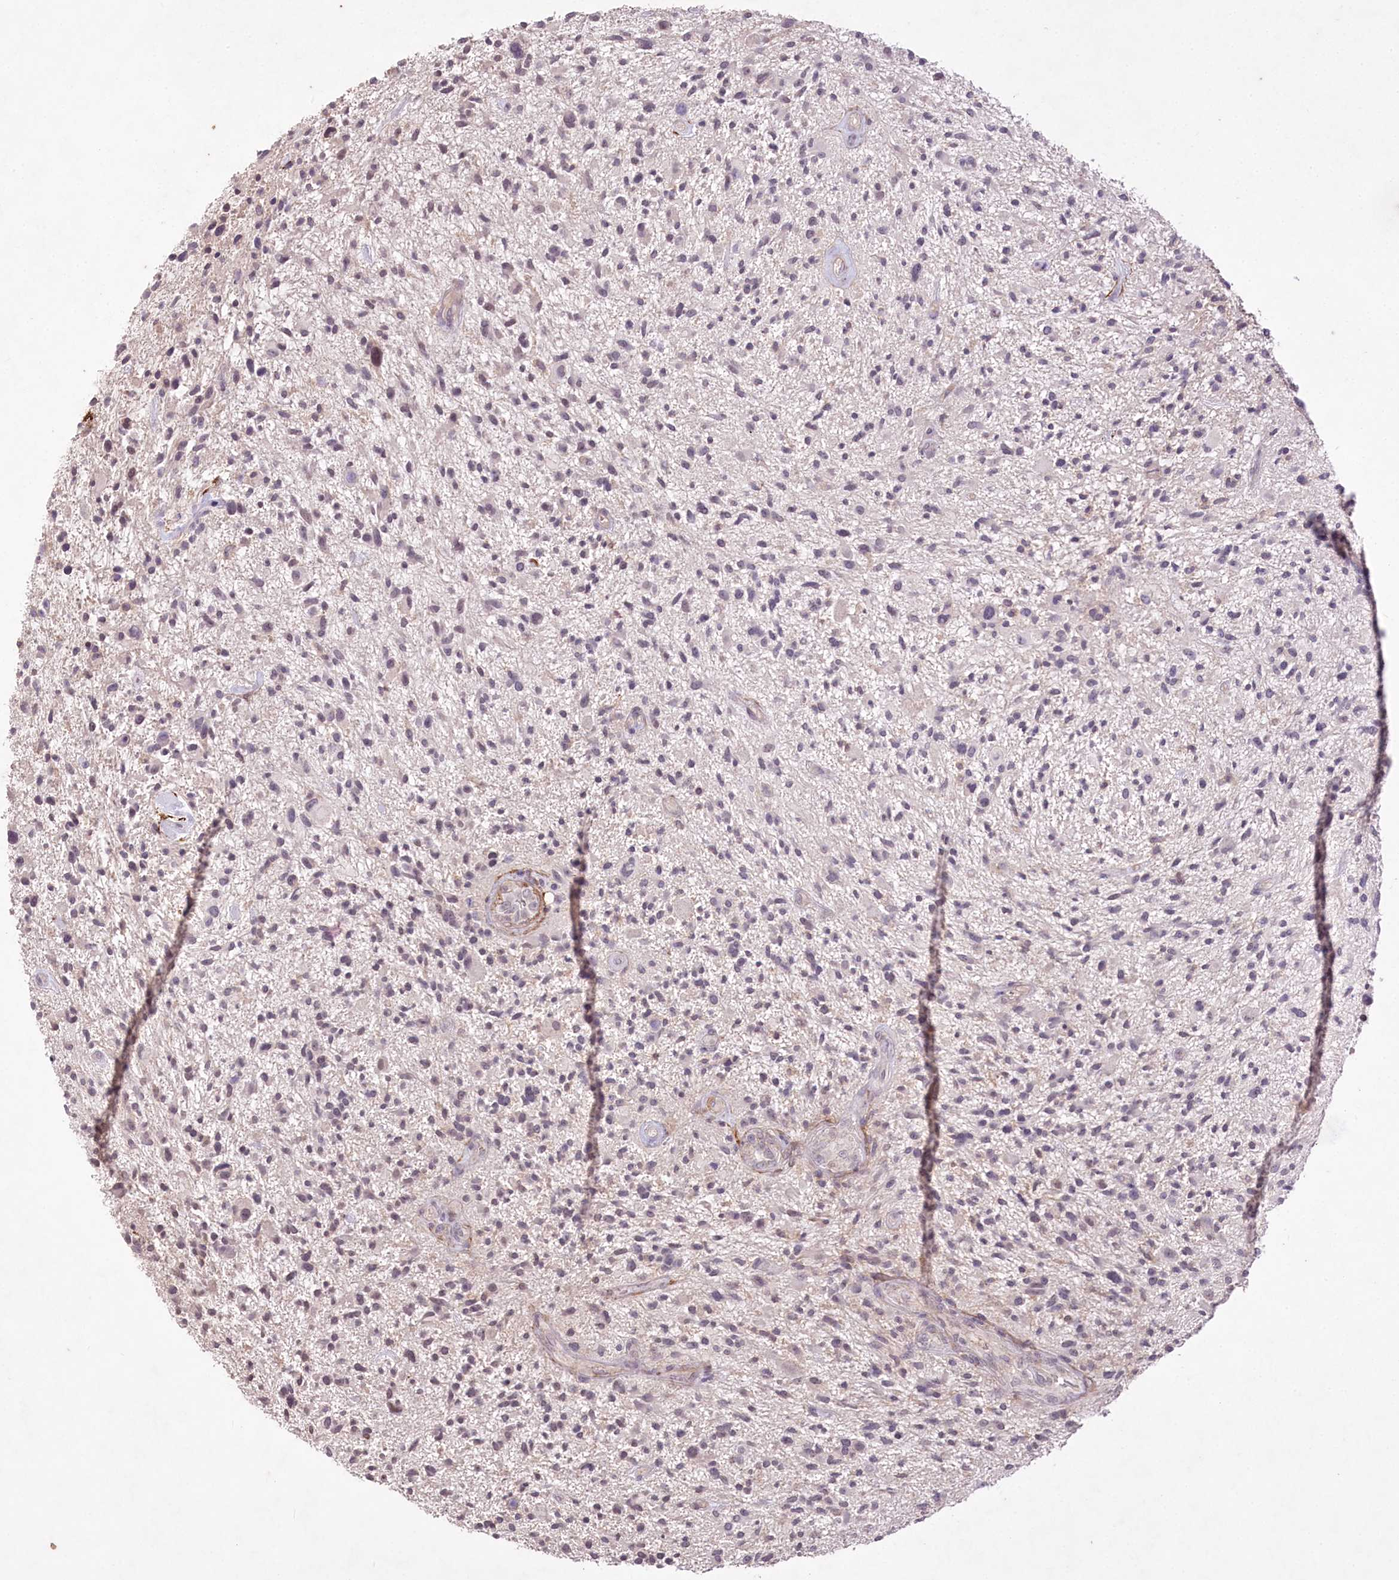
{"staining": {"intensity": "negative", "quantity": "none", "location": "none"}, "tissue": "glioma", "cell_type": "Tumor cells", "image_type": "cancer", "snomed": [{"axis": "morphology", "description": "Glioma, malignant, High grade"}, {"axis": "topography", "description": "Brain"}], "caption": "Tumor cells show no significant protein expression in glioma. (Stains: DAB (3,3'-diaminobenzidine) immunohistochemistry with hematoxylin counter stain, Microscopy: brightfield microscopy at high magnification).", "gene": "ENPP1", "patient": {"sex": "male", "age": 47}}